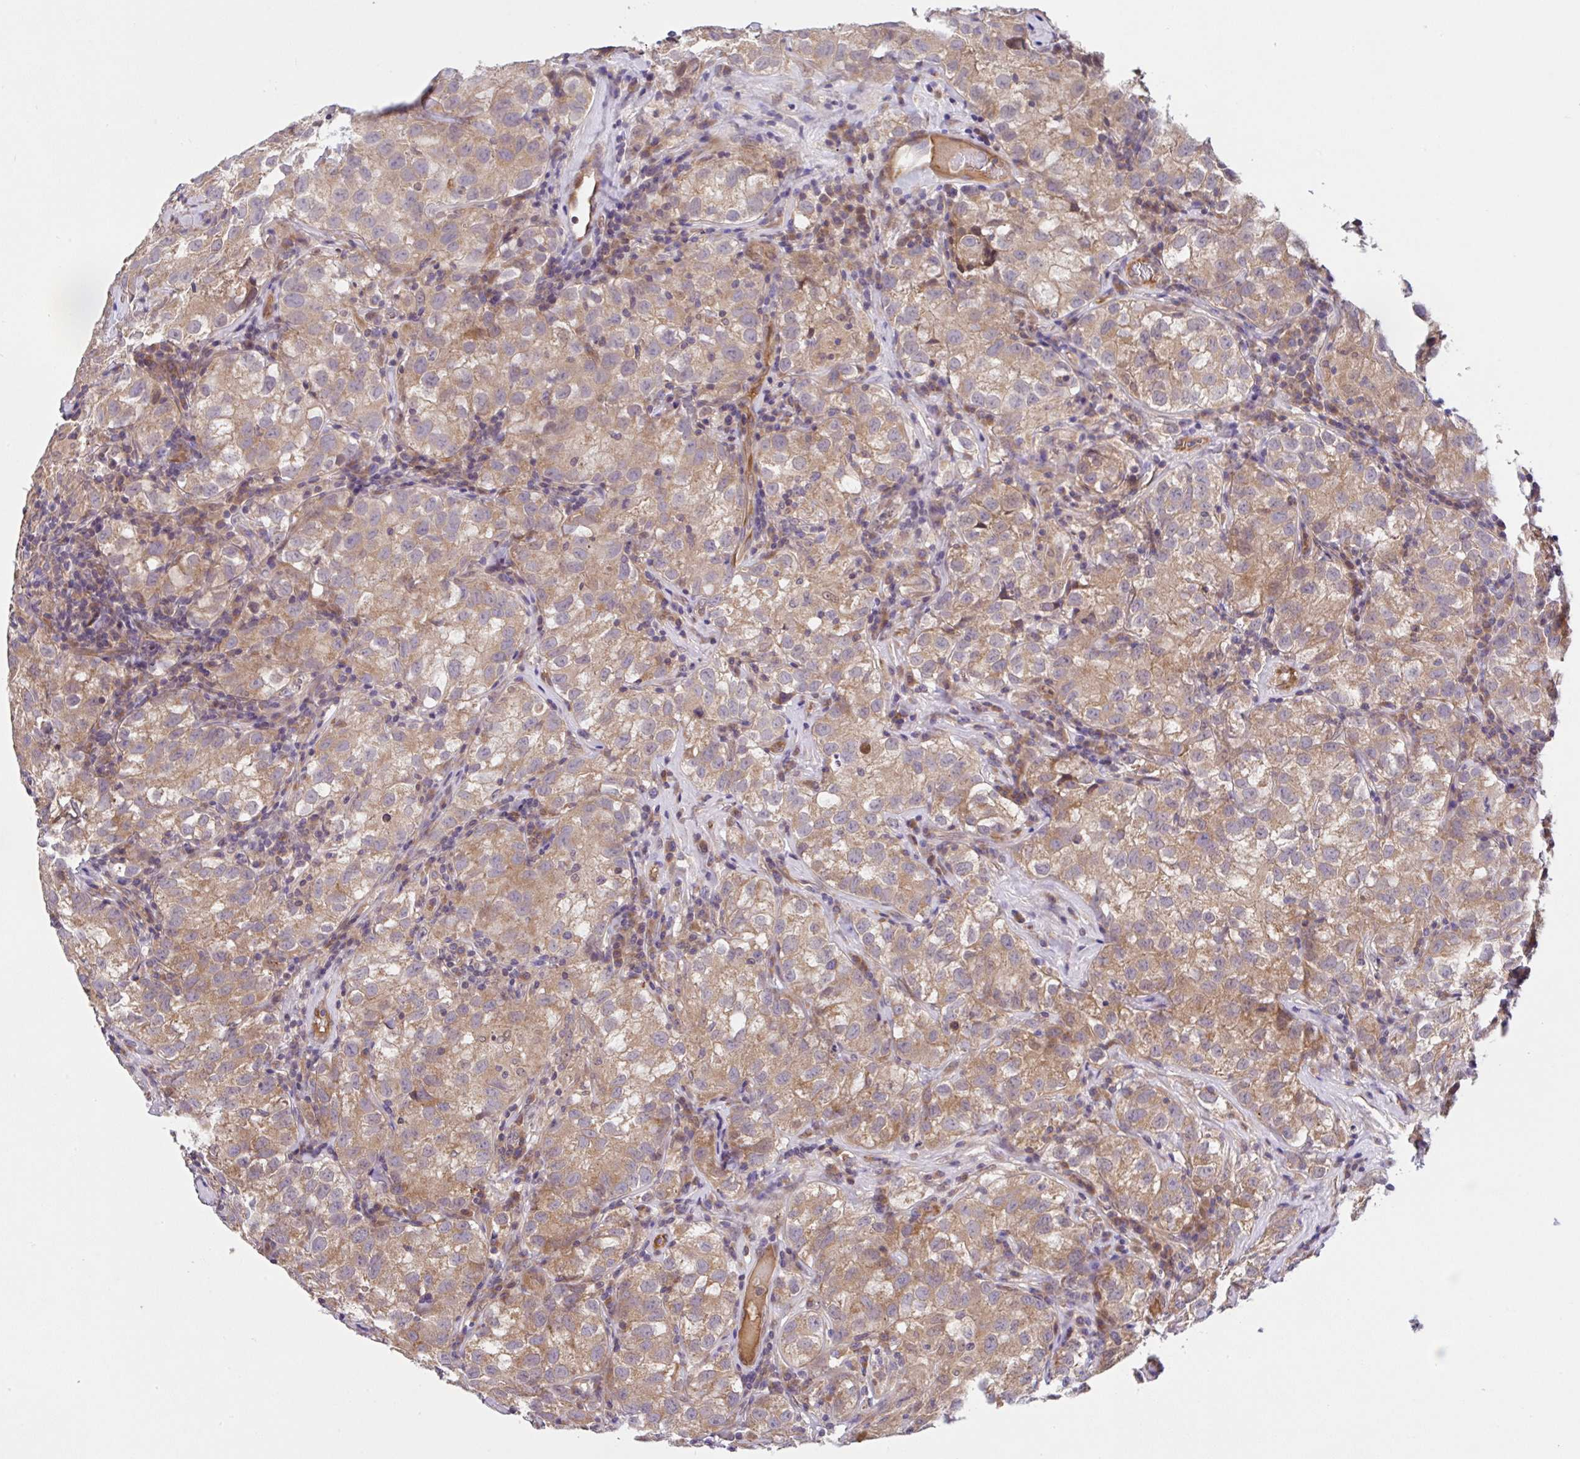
{"staining": {"intensity": "moderate", "quantity": ">75%", "location": "cytoplasmic/membranous"}, "tissue": "testis cancer", "cell_type": "Tumor cells", "image_type": "cancer", "snomed": [{"axis": "morphology", "description": "Seminoma, NOS"}, {"axis": "morphology", "description": "Carcinoma, Embryonal, NOS"}, {"axis": "topography", "description": "Testis"}], "caption": "IHC of human seminoma (testis) exhibits medium levels of moderate cytoplasmic/membranous staining in approximately >75% of tumor cells. (Stains: DAB (3,3'-diaminobenzidine) in brown, nuclei in blue, Microscopy: brightfield microscopy at high magnification).", "gene": "UBE4A", "patient": {"sex": "male", "age": 43}}